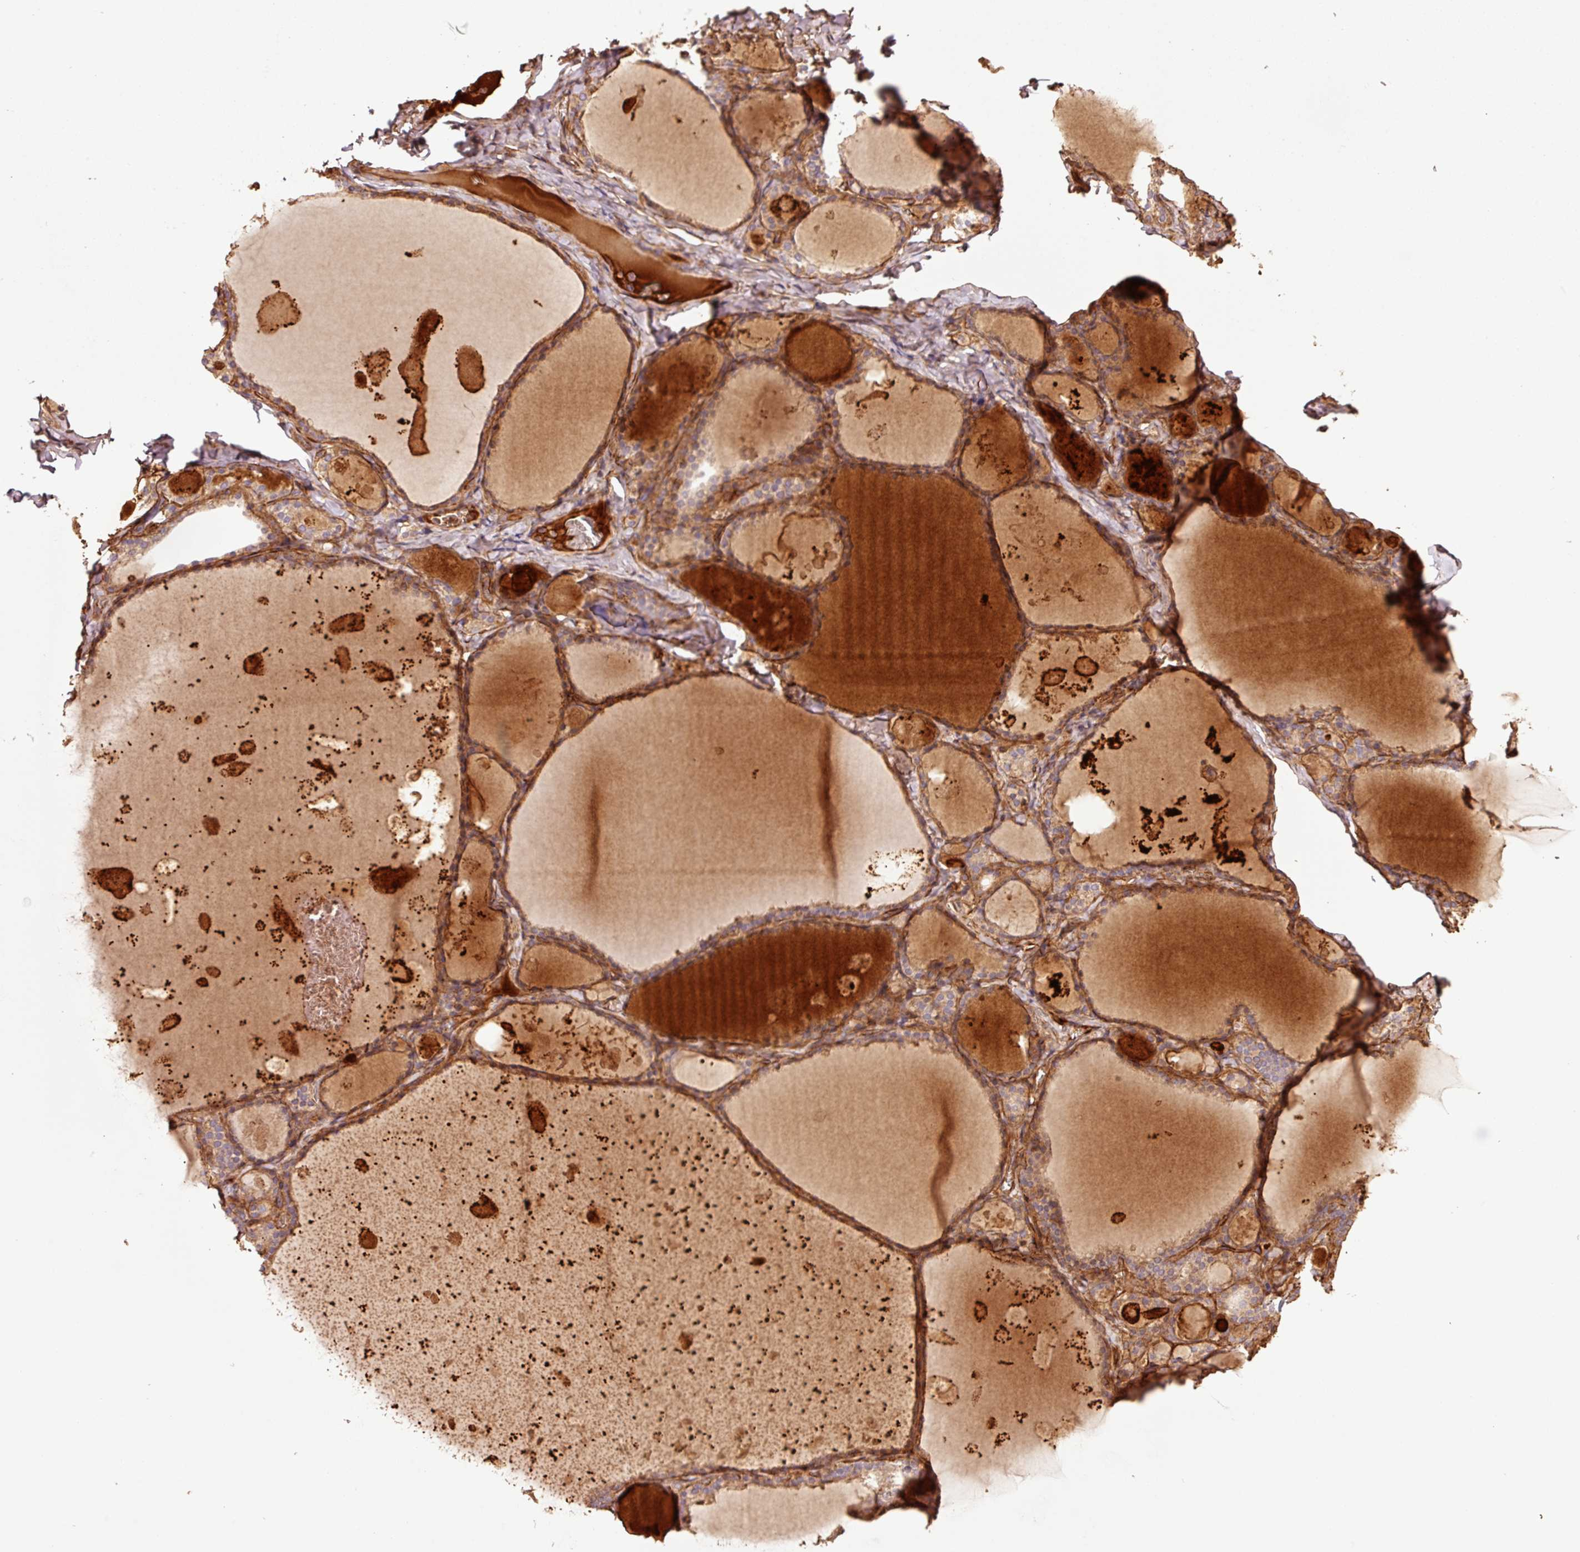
{"staining": {"intensity": "moderate", "quantity": ">75%", "location": "cytoplasmic/membranous"}, "tissue": "thyroid gland", "cell_type": "Glandular cells", "image_type": "normal", "snomed": [{"axis": "morphology", "description": "Normal tissue, NOS"}, {"axis": "topography", "description": "Thyroid gland"}], "caption": "This is a histology image of IHC staining of normal thyroid gland, which shows moderate expression in the cytoplasmic/membranous of glandular cells.", "gene": "NID2", "patient": {"sex": "male", "age": 56}}